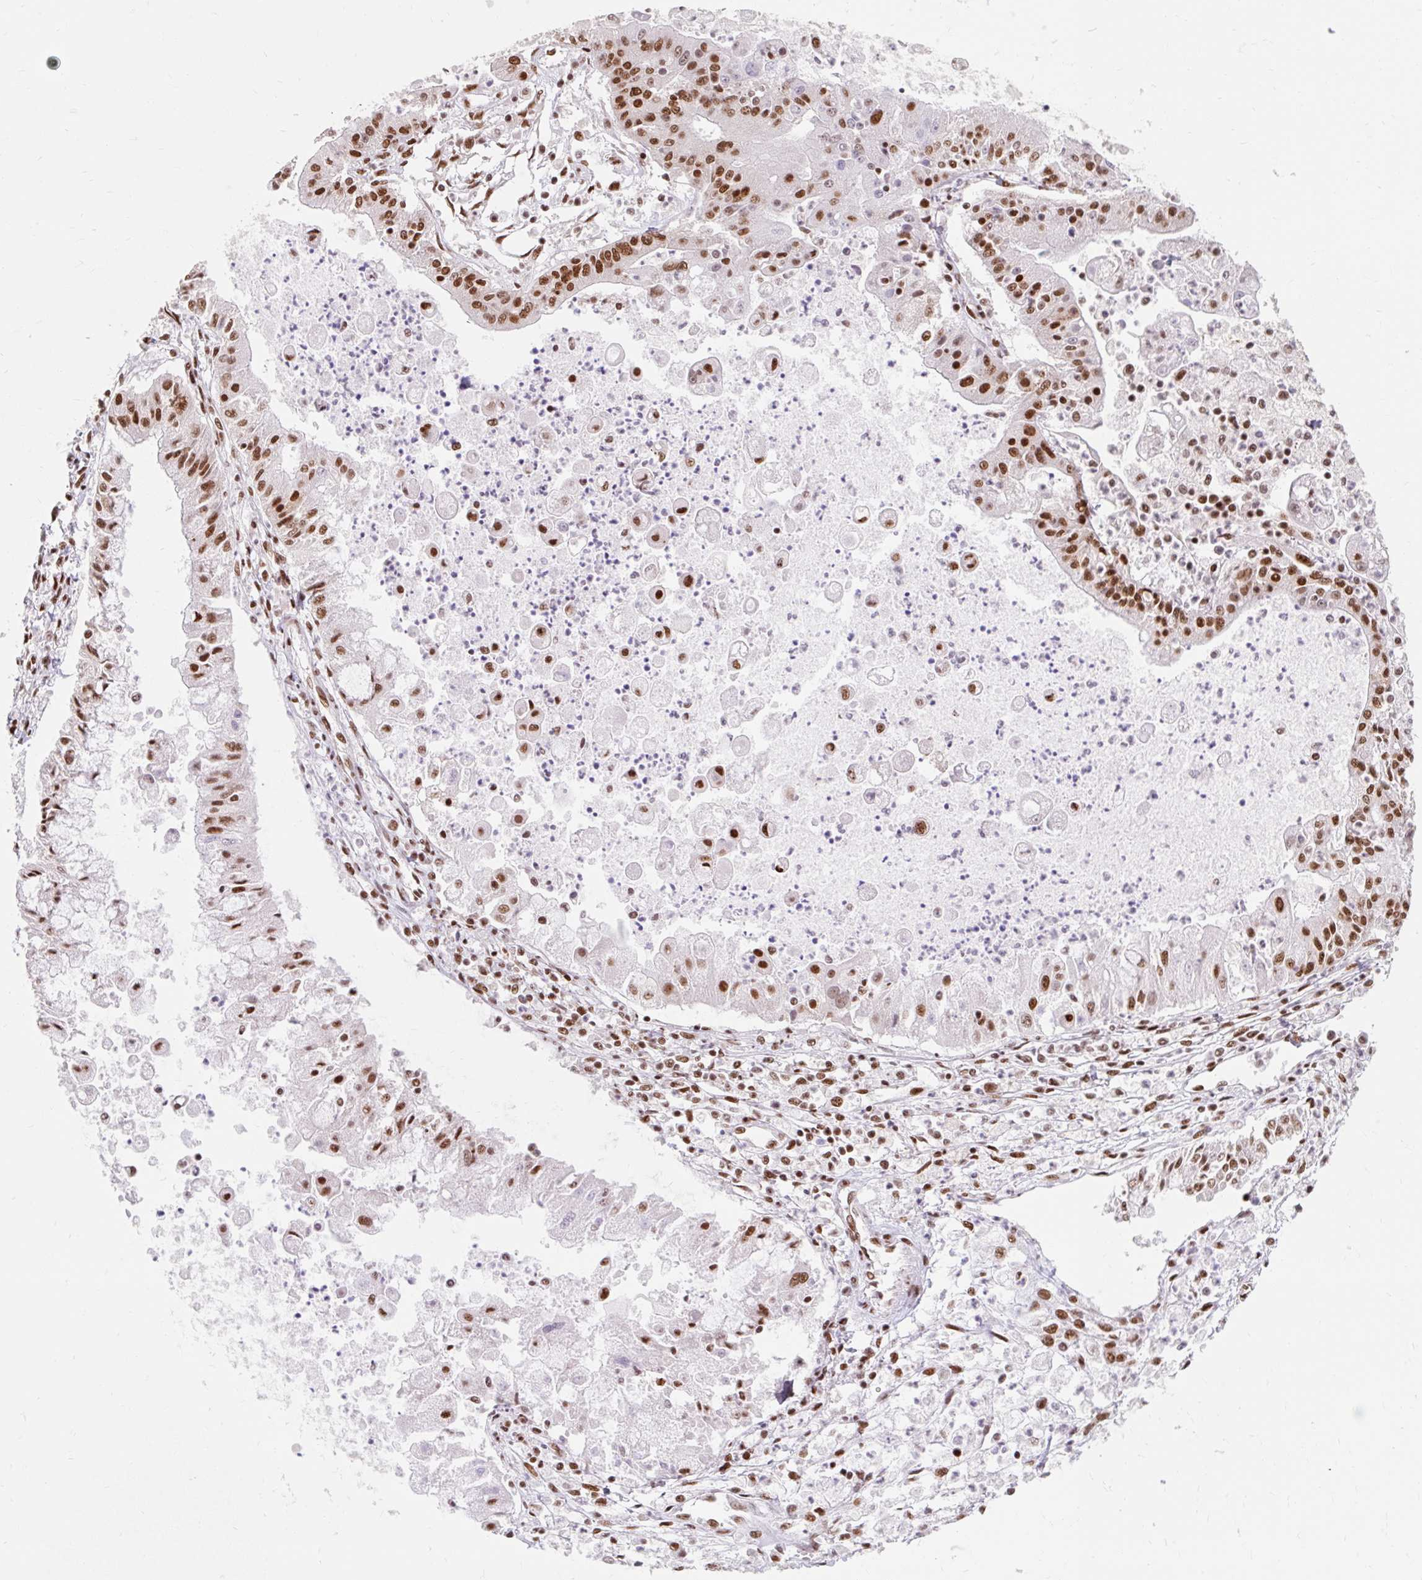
{"staining": {"intensity": "strong", "quantity": ">75%", "location": "nuclear"}, "tissue": "ovarian cancer", "cell_type": "Tumor cells", "image_type": "cancer", "snomed": [{"axis": "morphology", "description": "Cystadenocarcinoma, mucinous, NOS"}, {"axis": "topography", "description": "Ovary"}], "caption": "High-magnification brightfield microscopy of ovarian cancer stained with DAB (3,3'-diaminobenzidine) (brown) and counterstained with hematoxylin (blue). tumor cells exhibit strong nuclear positivity is seen in about>75% of cells. (brown staining indicates protein expression, while blue staining denotes nuclei).", "gene": "SRSF10", "patient": {"sex": "female", "age": 70}}